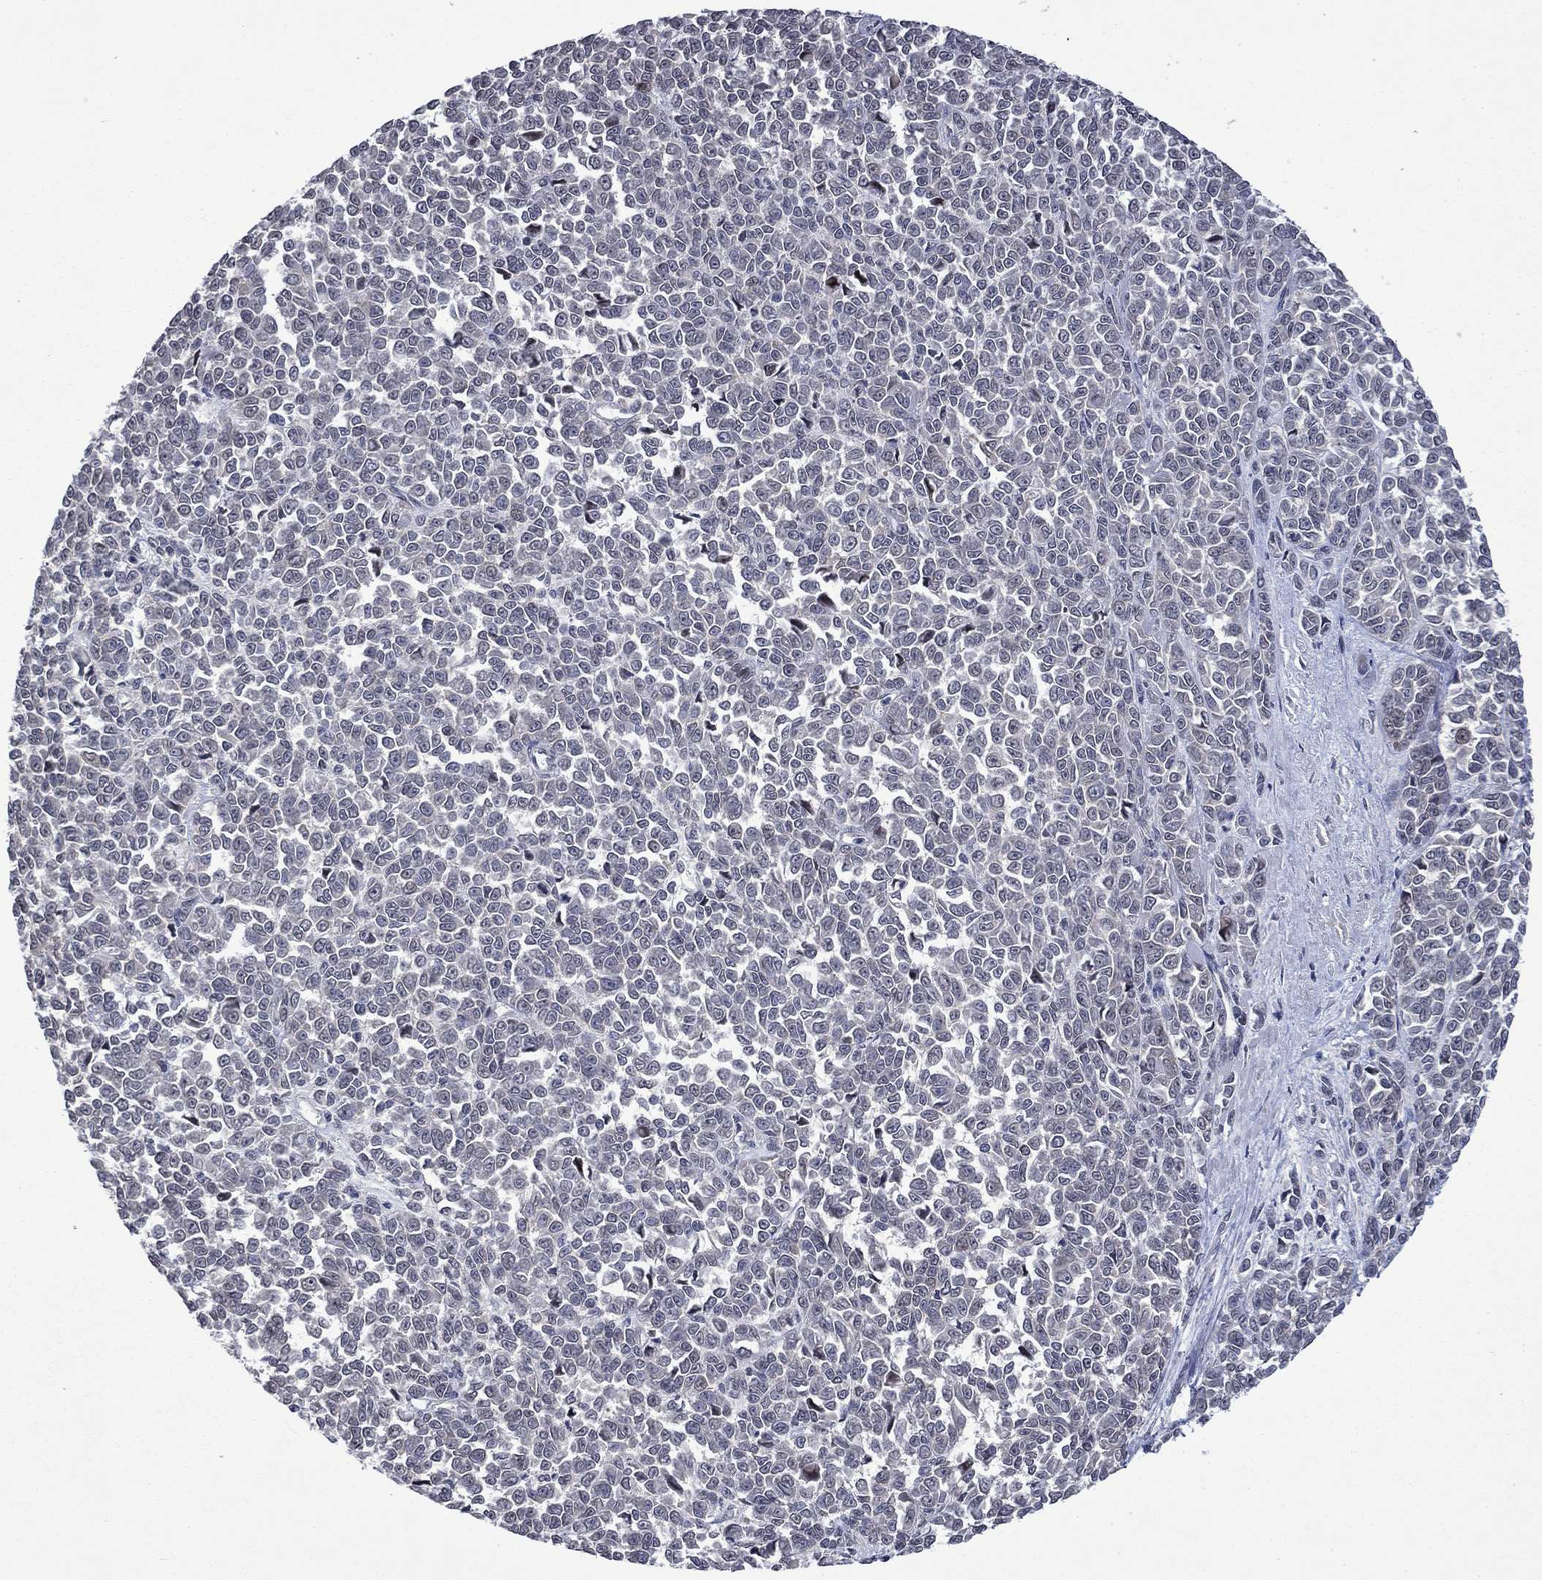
{"staining": {"intensity": "negative", "quantity": "none", "location": "none"}, "tissue": "melanoma", "cell_type": "Tumor cells", "image_type": "cancer", "snomed": [{"axis": "morphology", "description": "Malignant melanoma, NOS"}, {"axis": "topography", "description": "Skin"}], "caption": "IHC micrograph of neoplastic tissue: malignant melanoma stained with DAB displays no significant protein expression in tumor cells. The staining was performed using DAB to visualize the protein expression in brown, while the nuclei were stained in blue with hematoxylin (Magnification: 20x).", "gene": "PPP1R9A", "patient": {"sex": "female", "age": 95}}